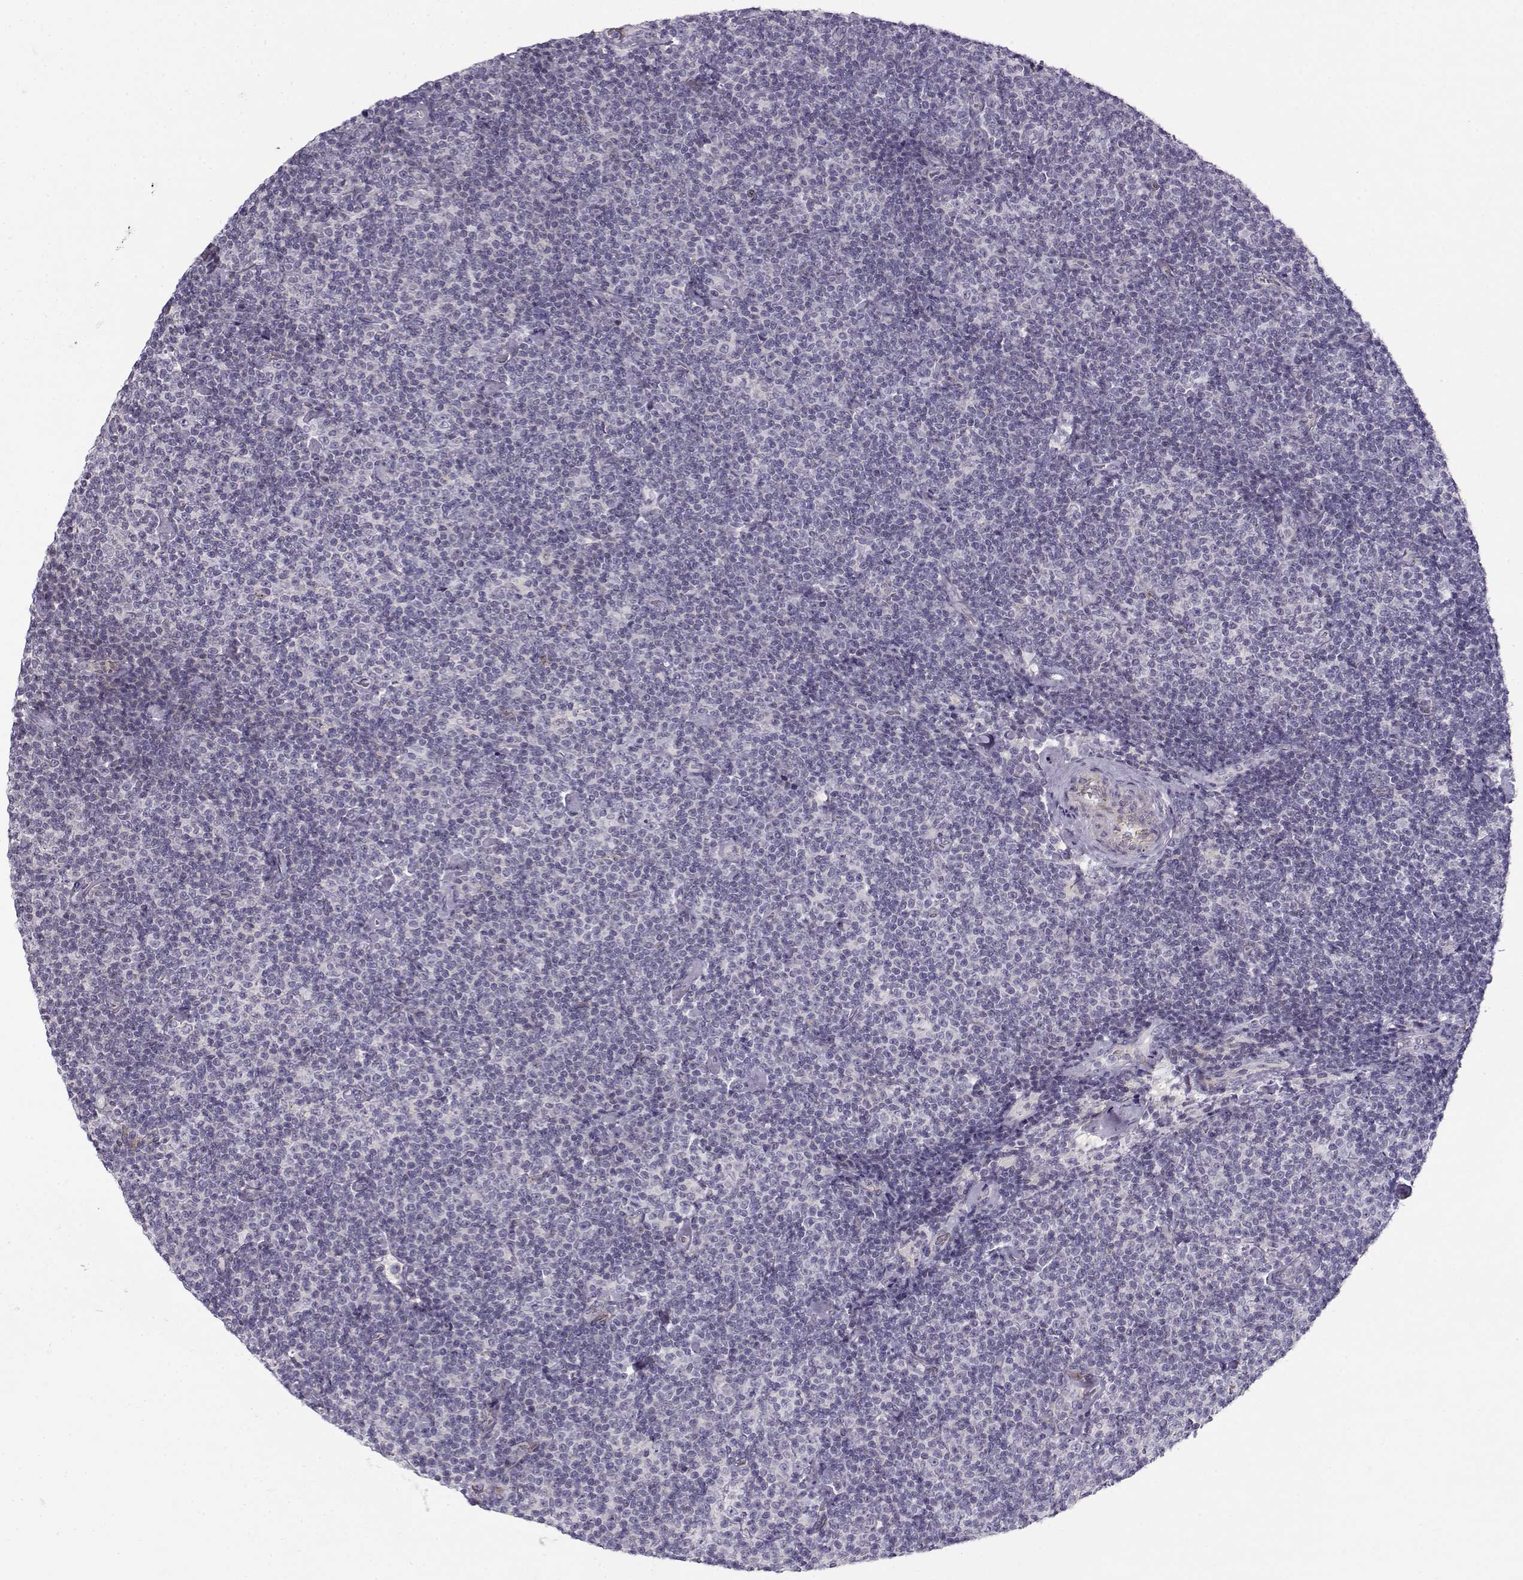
{"staining": {"intensity": "negative", "quantity": "none", "location": "none"}, "tissue": "lymphoma", "cell_type": "Tumor cells", "image_type": "cancer", "snomed": [{"axis": "morphology", "description": "Malignant lymphoma, non-Hodgkin's type, Low grade"}, {"axis": "topography", "description": "Lymph node"}], "caption": "Low-grade malignant lymphoma, non-Hodgkin's type was stained to show a protein in brown. There is no significant expression in tumor cells.", "gene": "MYO1A", "patient": {"sex": "male", "age": 81}}